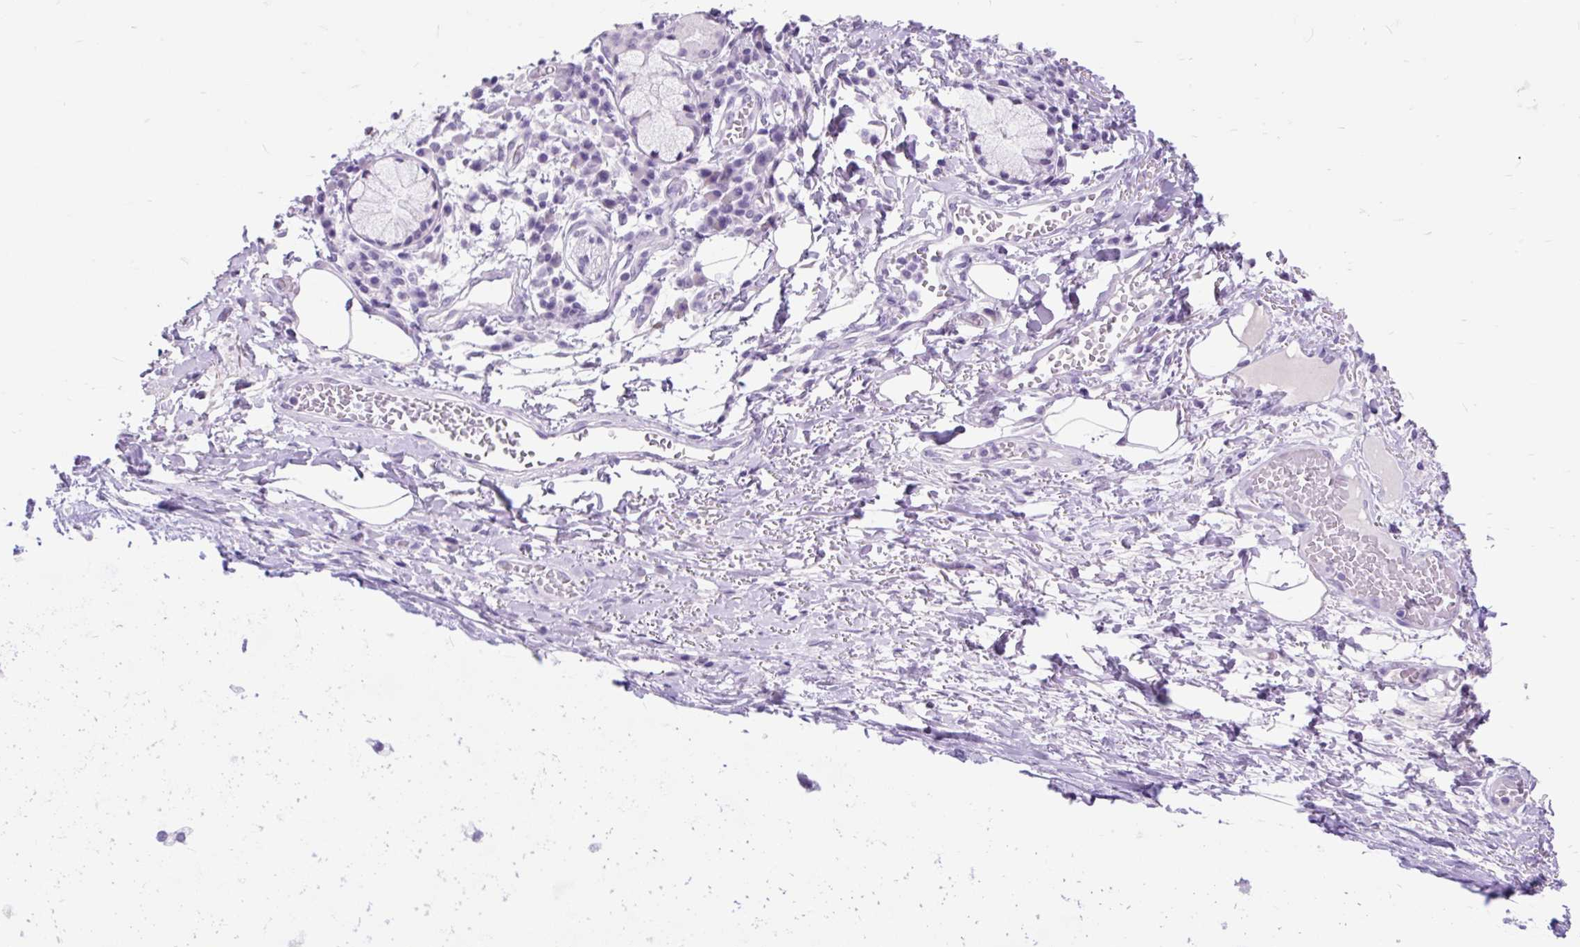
{"staining": {"intensity": "negative", "quantity": "none", "location": "none"}, "tissue": "adipose tissue", "cell_type": "Adipocytes", "image_type": "normal", "snomed": [{"axis": "morphology", "description": "Normal tissue, NOS"}, {"axis": "topography", "description": "Cartilage tissue"}, {"axis": "topography", "description": "Bronchus"}], "caption": "IHC histopathology image of benign human adipose tissue stained for a protein (brown), which exhibits no positivity in adipocytes.", "gene": "SCGB1A1", "patient": {"sex": "male", "age": 56}}